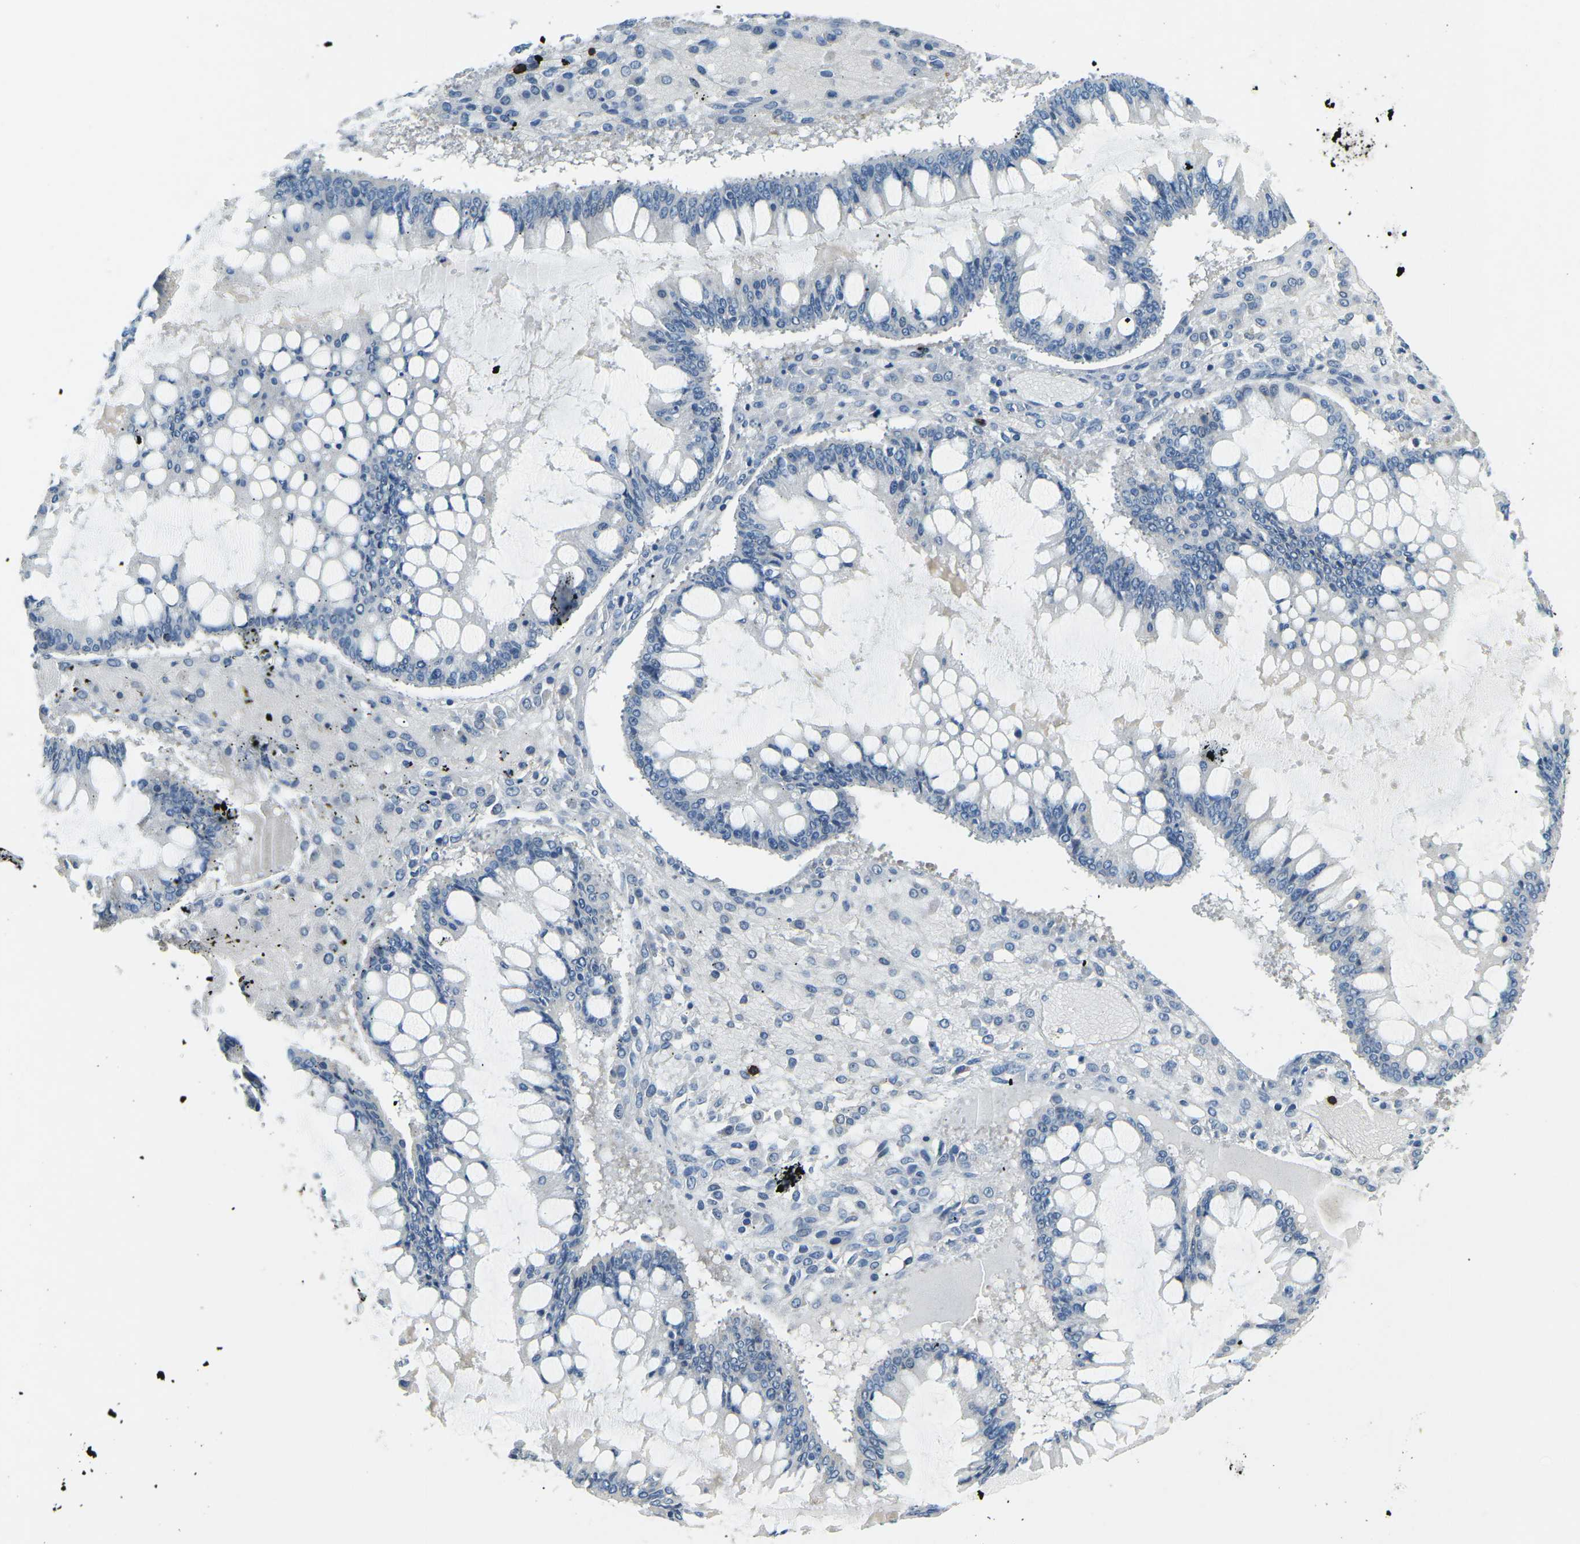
{"staining": {"intensity": "negative", "quantity": "none", "location": "none"}, "tissue": "ovarian cancer", "cell_type": "Tumor cells", "image_type": "cancer", "snomed": [{"axis": "morphology", "description": "Cystadenocarcinoma, mucinous, NOS"}, {"axis": "topography", "description": "Ovary"}], "caption": "High magnification brightfield microscopy of ovarian mucinous cystadenocarcinoma stained with DAB (brown) and counterstained with hematoxylin (blue): tumor cells show no significant expression.", "gene": "CD6", "patient": {"sex": "female", "age": 73}}